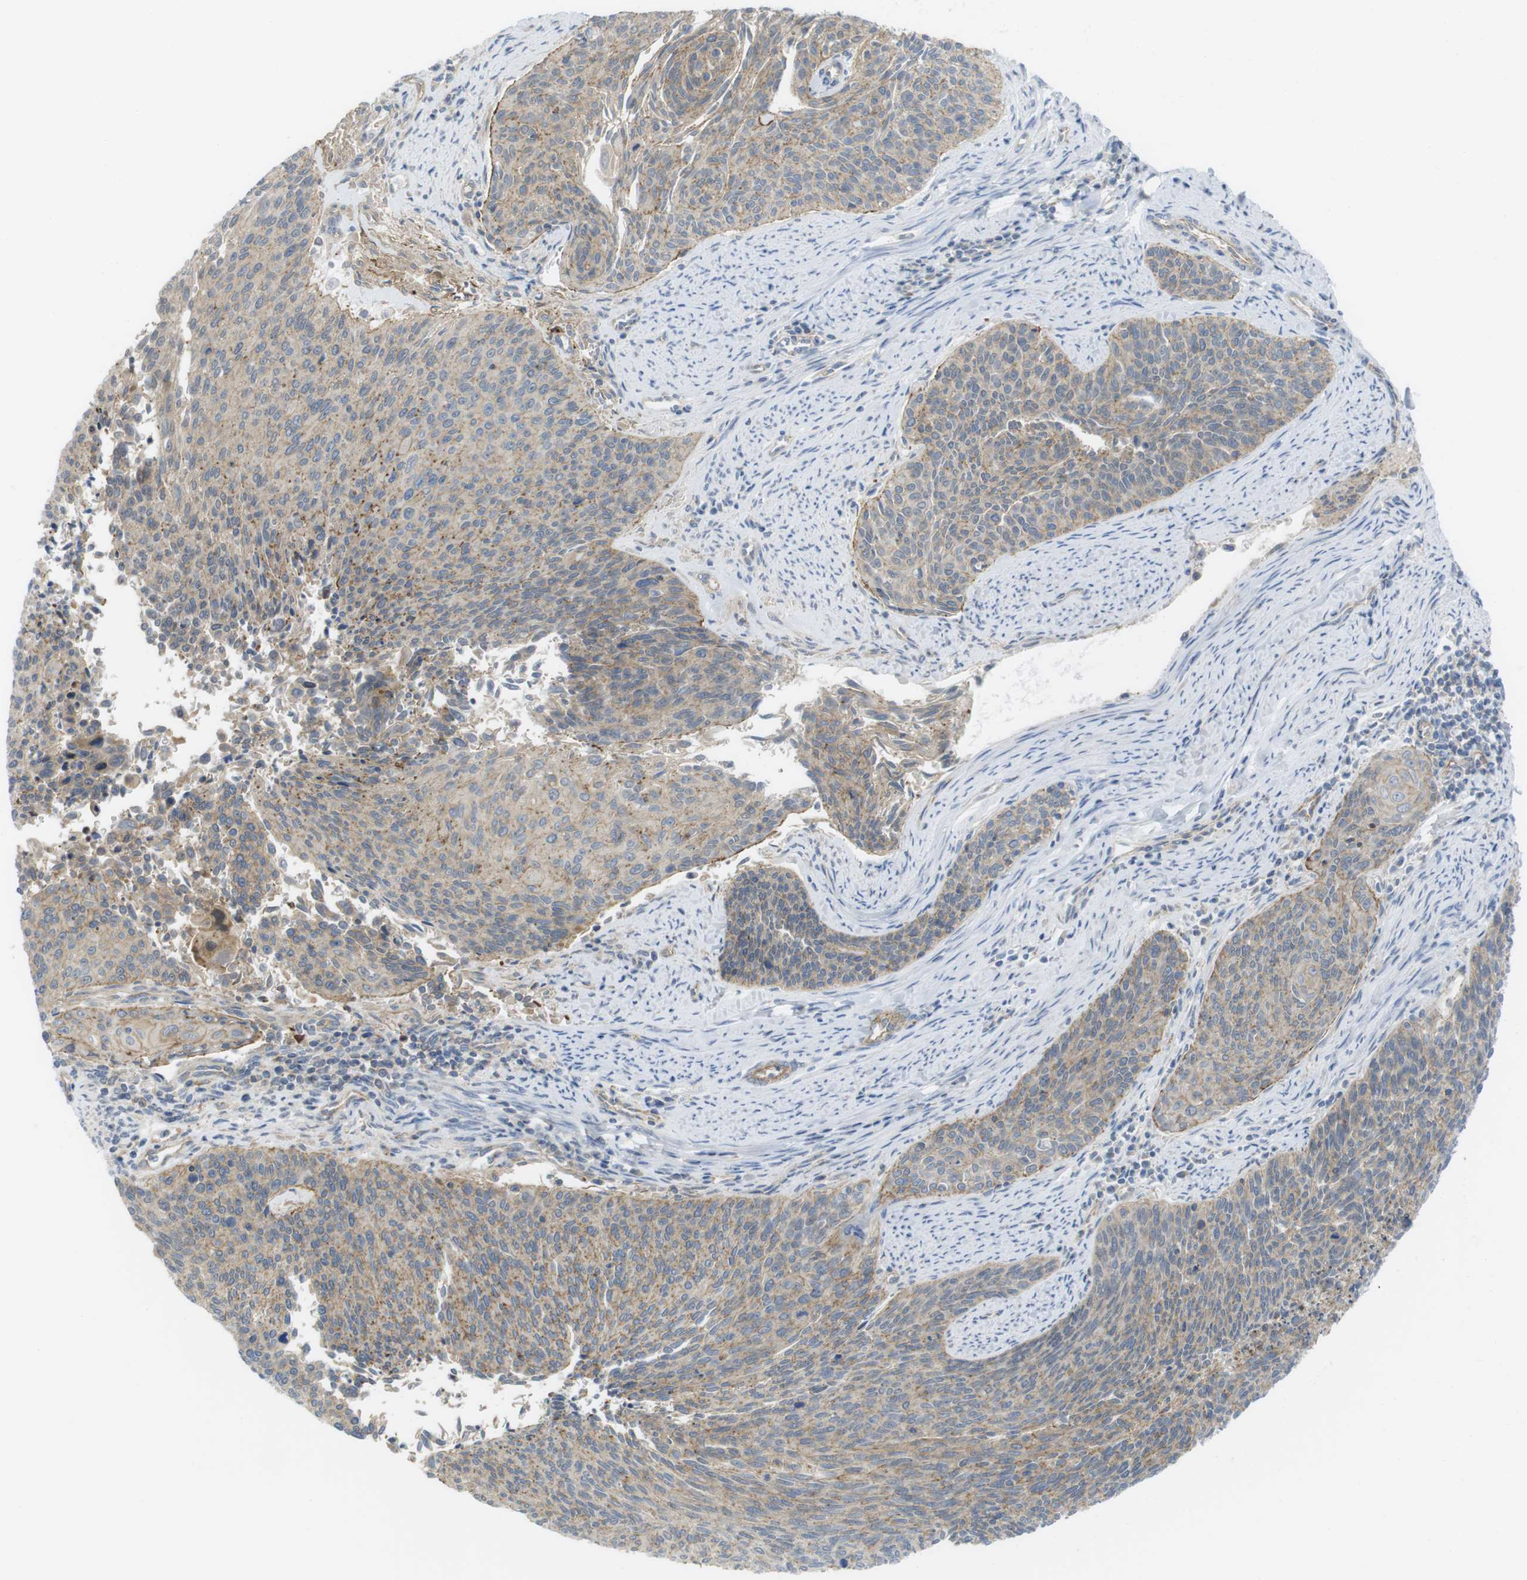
{"staining": {"intensity": "moderate", "quantity": ">75%", "location": "cytoplasmic/membranous"}, "tissue": "cervical cancer", "cell_type": "Tumor cells", "image_type": "cancer", "snomed": [{"axis": "morphology", "description": "Squamous cell carcinoma, NOS"}, {"axis": "topography", "description": "Cervix"}], "caption": "Immunohistochemical staining of cervical cancer displays medium levels of moderate cytoplasmic/membranous protein staining in about >75% of tumor cells.", "gene": "PREX2", "patient": {"sex": "female", "age": 55}}